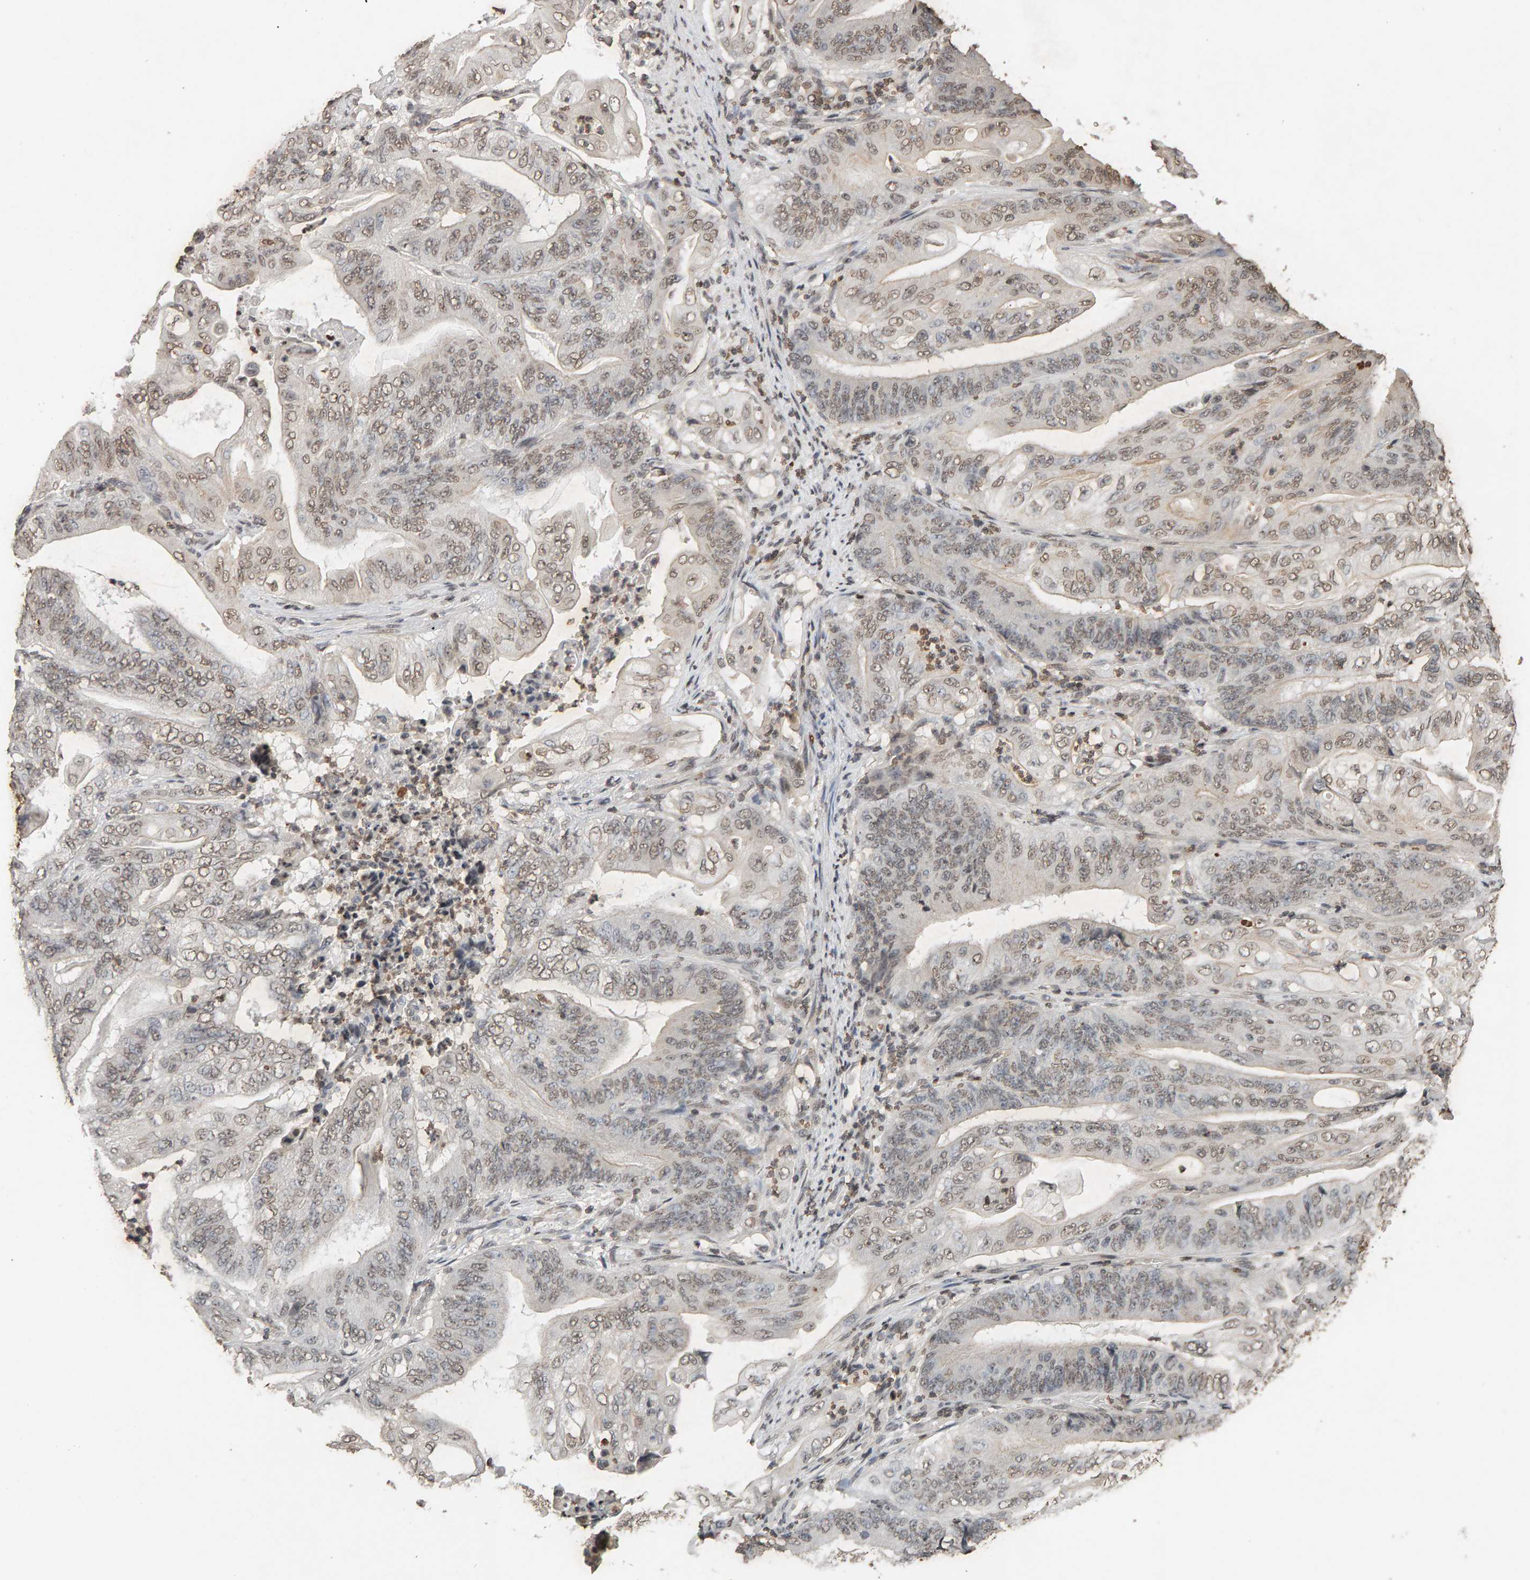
{"staining": {"intensity": "weak", "quantity": ">75%", "location": "nuclear"}, "tissue": "stomach cancer", "cell_type": "Tumor cells", "image_type": "cancer", "snomed": [{"axis": "morphology", "description": "Adenocarcinoma, NOS"}, {"axis": "topography", "description": "Stomach"}], "caption": "Human stomach cancer (adenocarcinoma) stained with a brown dye demonstrates weak nuclear positive staining in about >75% of tumor cells.", "gene": "DNAJB5", "patient": {"sex": "female", "age": 73}}